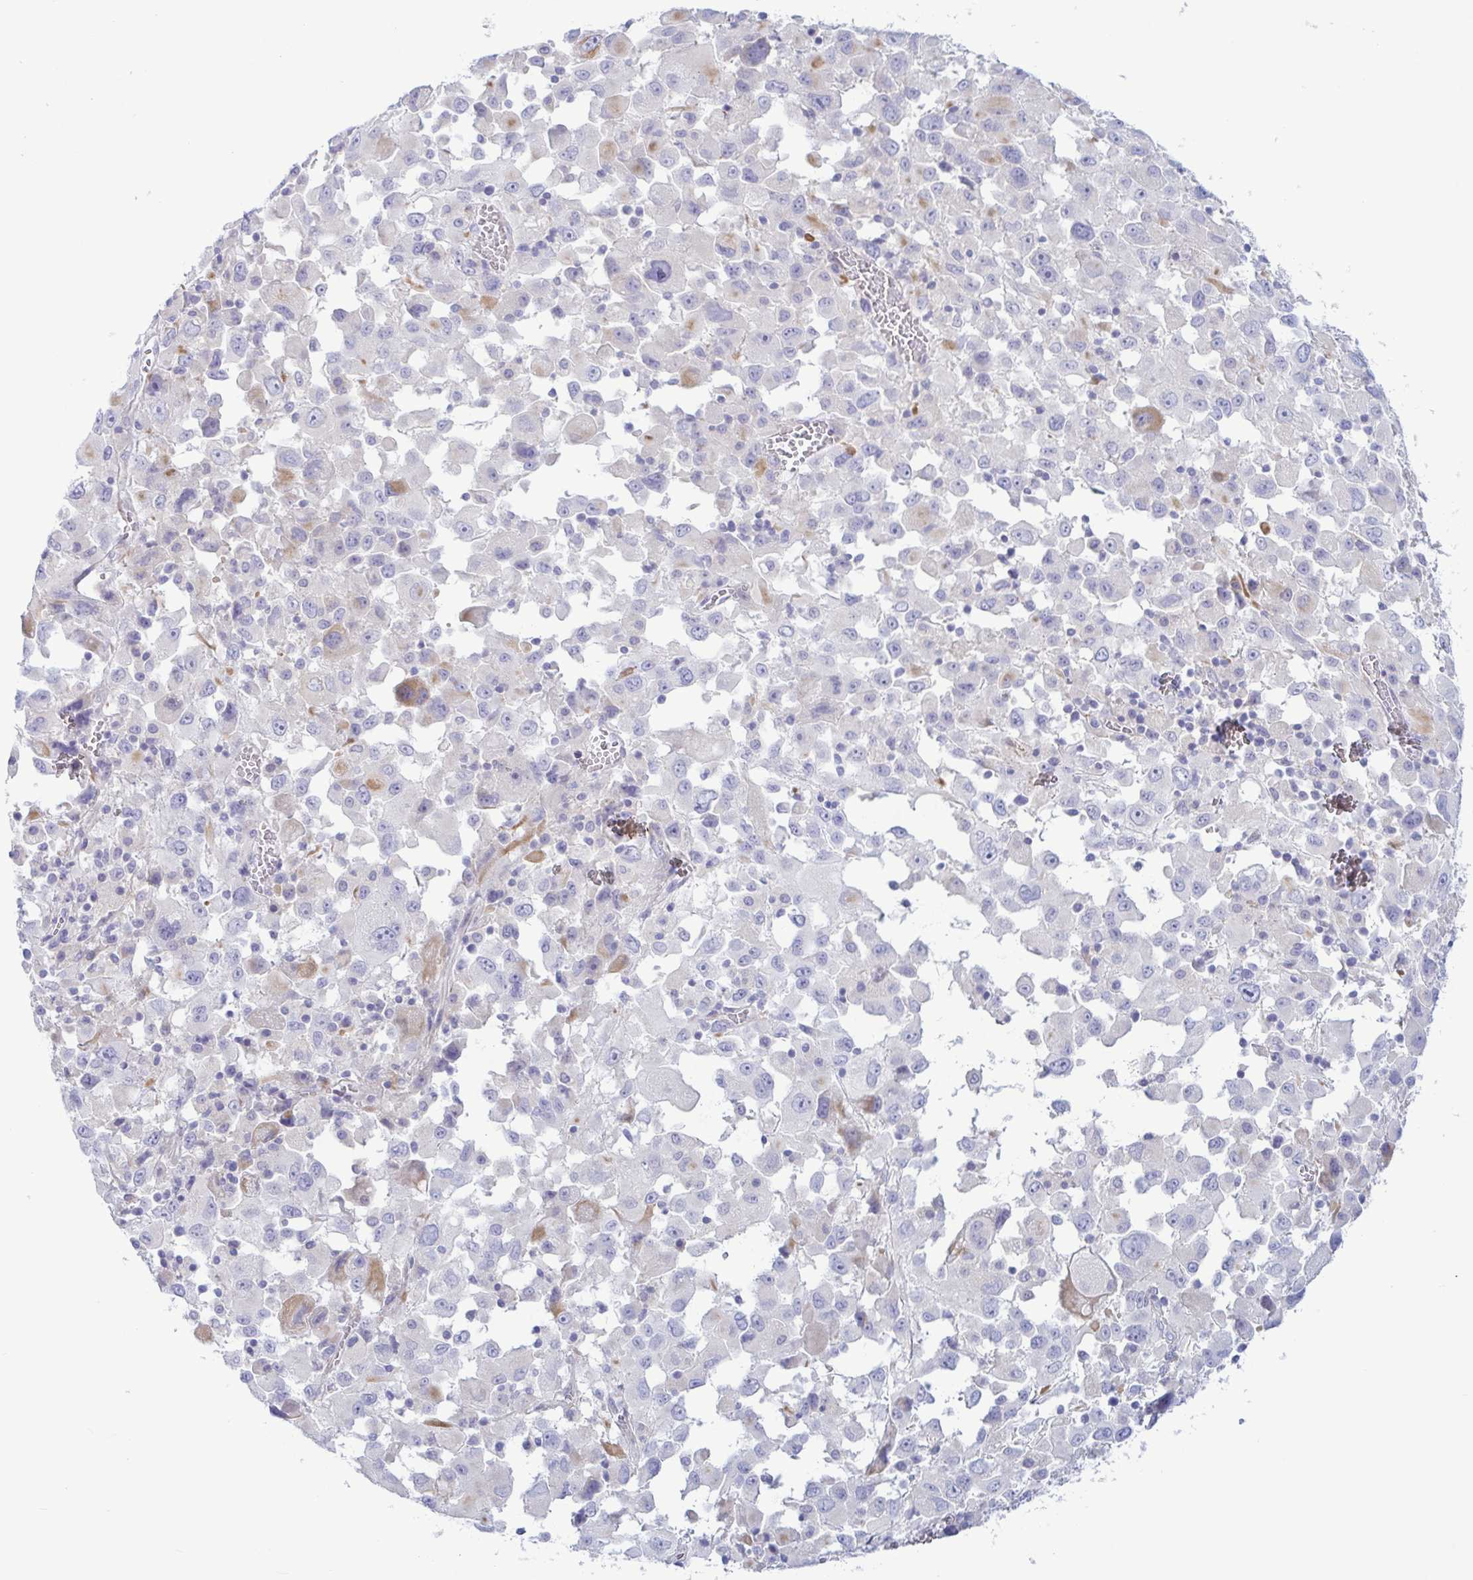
{"staining": {"intensity": "negative", "quantity": "none", "location": "none"}, "tissue": "melanoma", "cell_type": "Tumor cells", "image_type": "cancer", "snomed": [{"axis": "morphology", "description": "Malignant melanoma, Metastatic site"}, {"axis": "topography", "description": "Soft tissue"}], "caption": "High power microscopy micrograph of an immunohistochemistry (IHC) histopathology image of melanoma, revealing no significant expression in tumor cells. (DAB immunohistochemistry (IHC) visualized using brightfield microscopy, high magnification).", "gene": "TNNI2", "patient": {"sex": "male", "age": 50}}